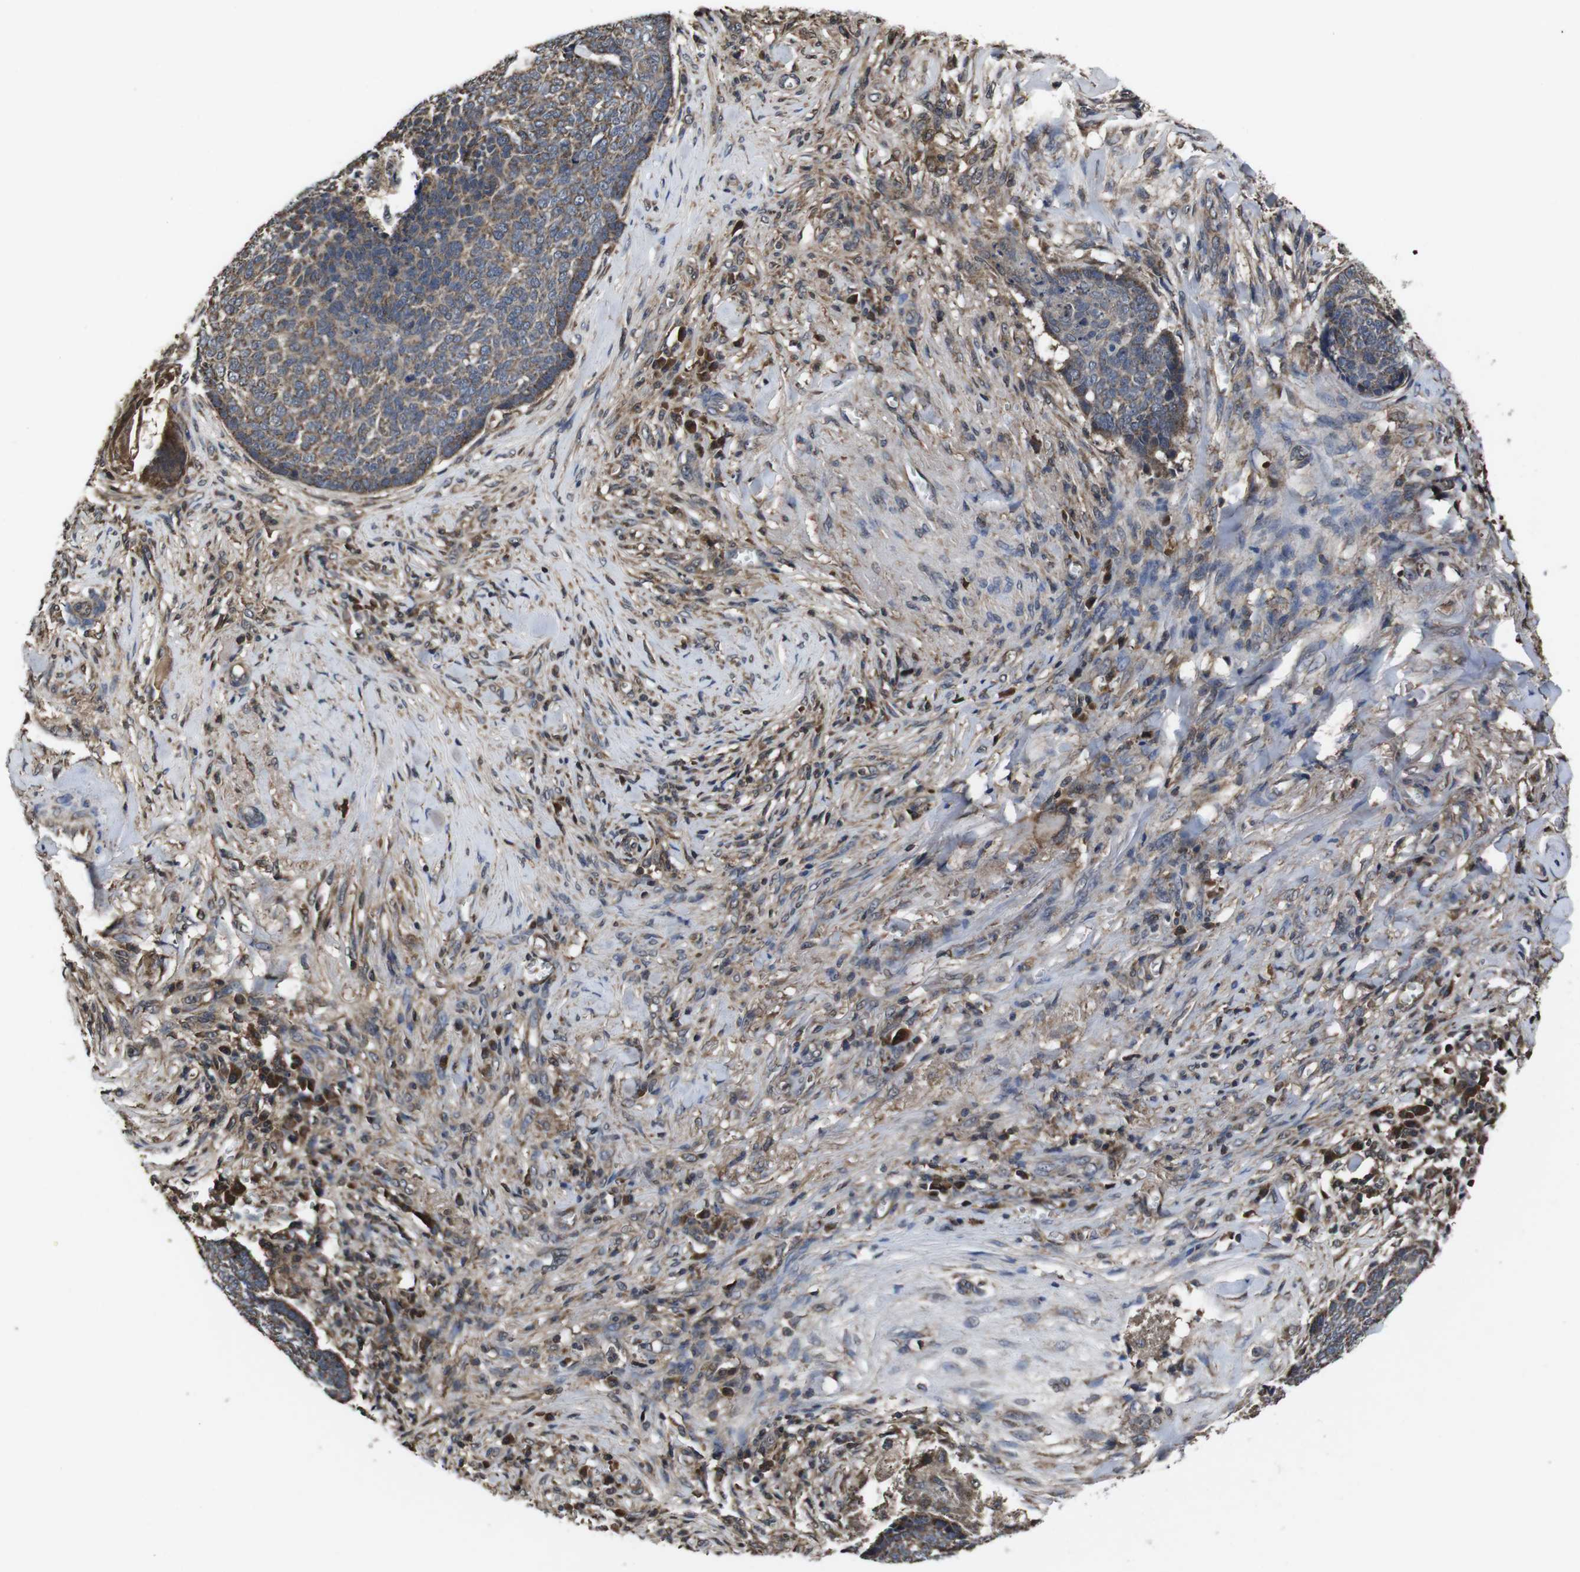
{"staining": {"intensity": "moderate", "quantity": "<25%", "location": "cytoplasmic/membranous"}, "tissue": "skin cancer", "cell_type": "Tumor cells", "image_type": "cancer", "snomed": [{"axis": "morphology", "description": "Basal cell carcinoma"}, {"axis": "topography", "description": "Skin"}], "caption": "A histopathology image showing moderate cytoplasmic/membranous positivity in about <25% of tumor cells in basal cell carcinoma (skin), as visualized by brown immunohistochemical staining.", "gene": "CXCL11", "patient": {"sex": "male", "age": 84}}